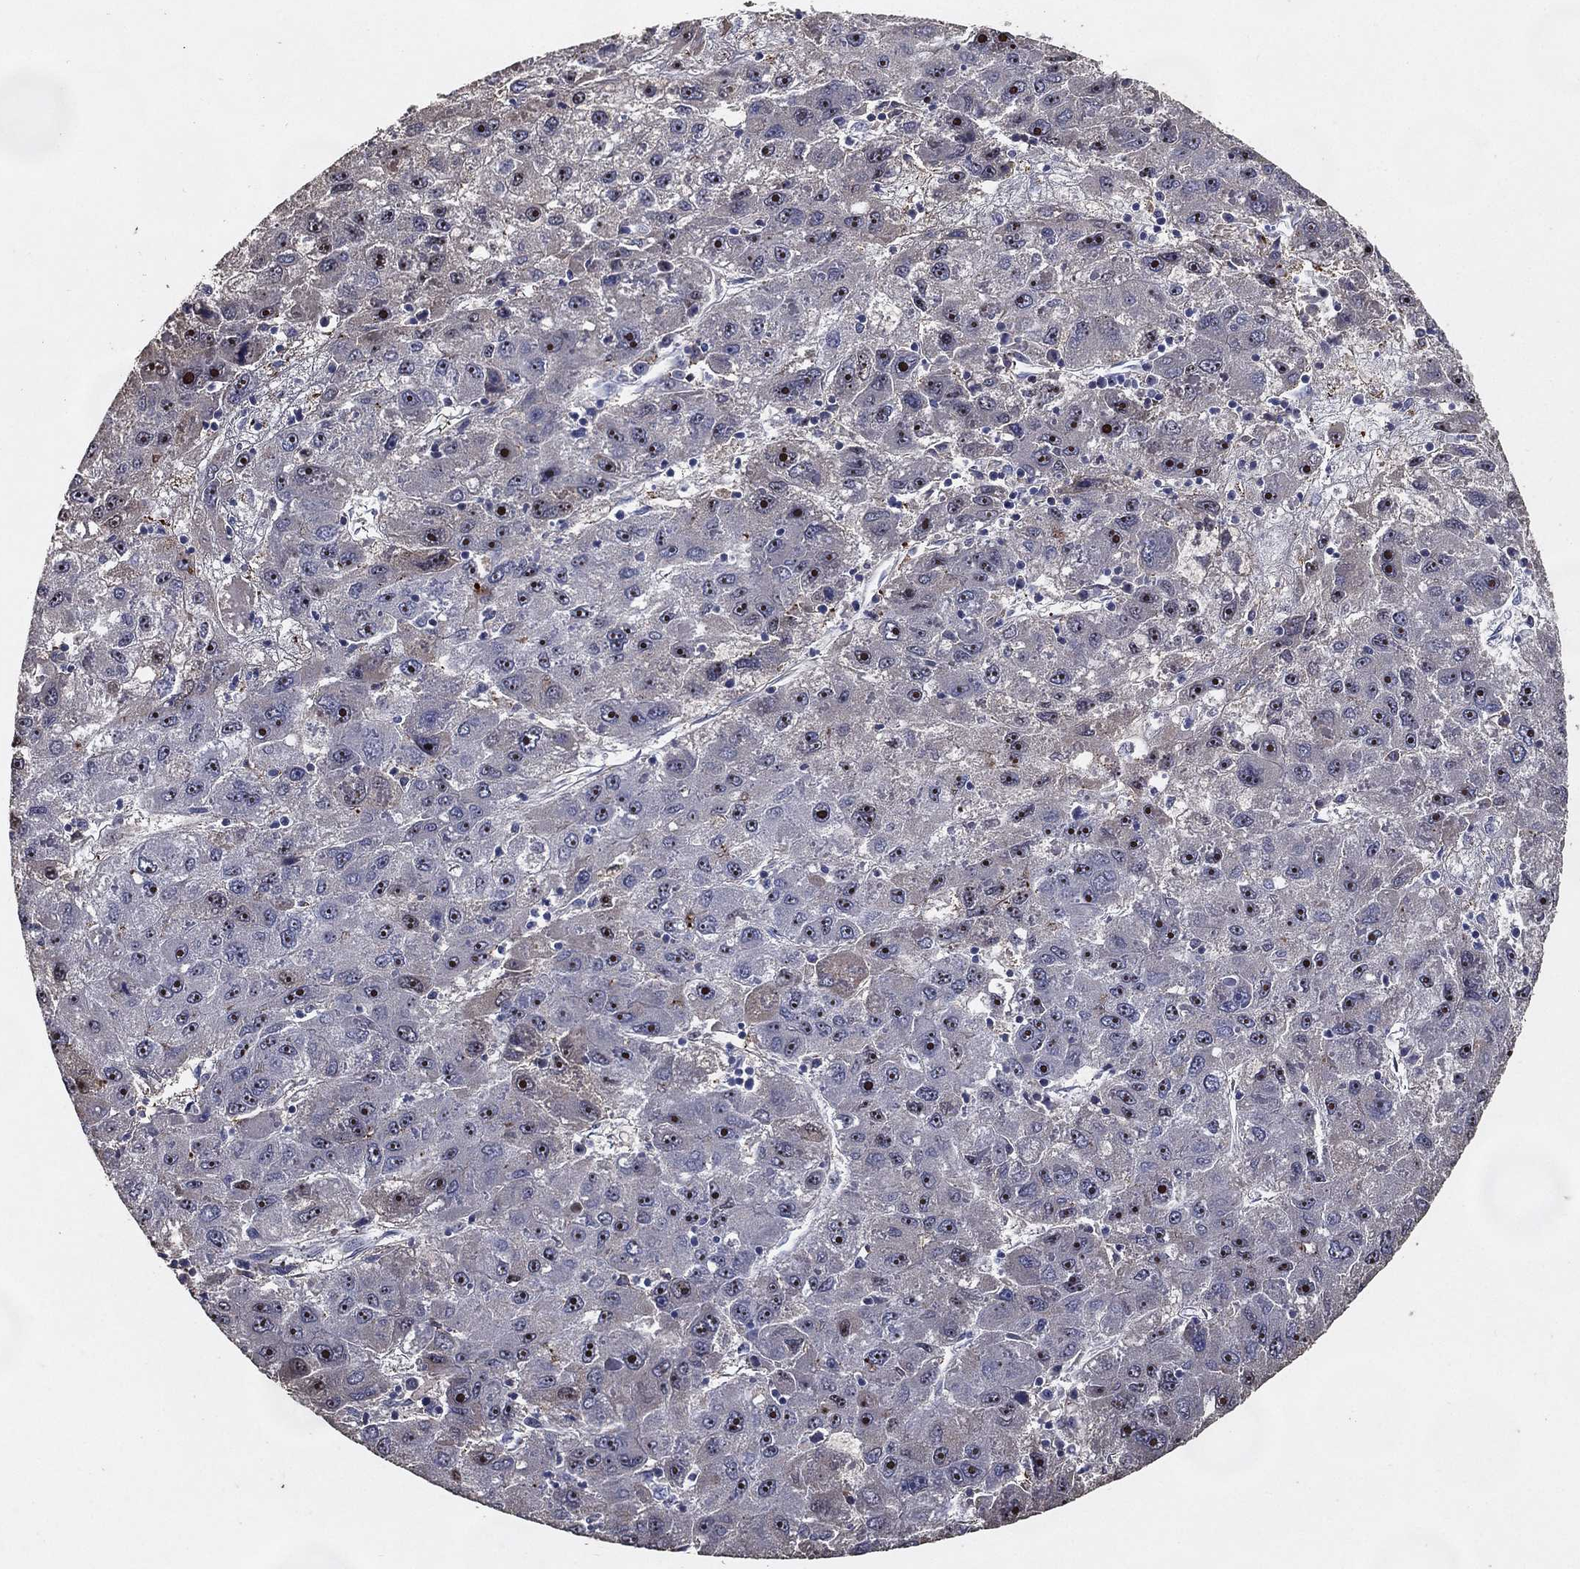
{"staining": {"intensity": "moderate", "quantity": "<25%", "location": "nuclear"}, "tissue": "liver cancer", "cell_type": "Tumor cells", "image_type": "cancer", "snomed": [{"axis": "morphology", "description": "Carcinoma, Hepatocellular, NOS"}, {"axis": "topography", "description": "Liver"}], "caption": "High-power microscopy captured an immunohistochemistry micrograph of hepatocellular carcinoma (liver), revealing moderate nuclear staining in approximately <25% of tumor cells.", "gene": "EFNA1", "patient": {"sex": "male", "age": 75}}